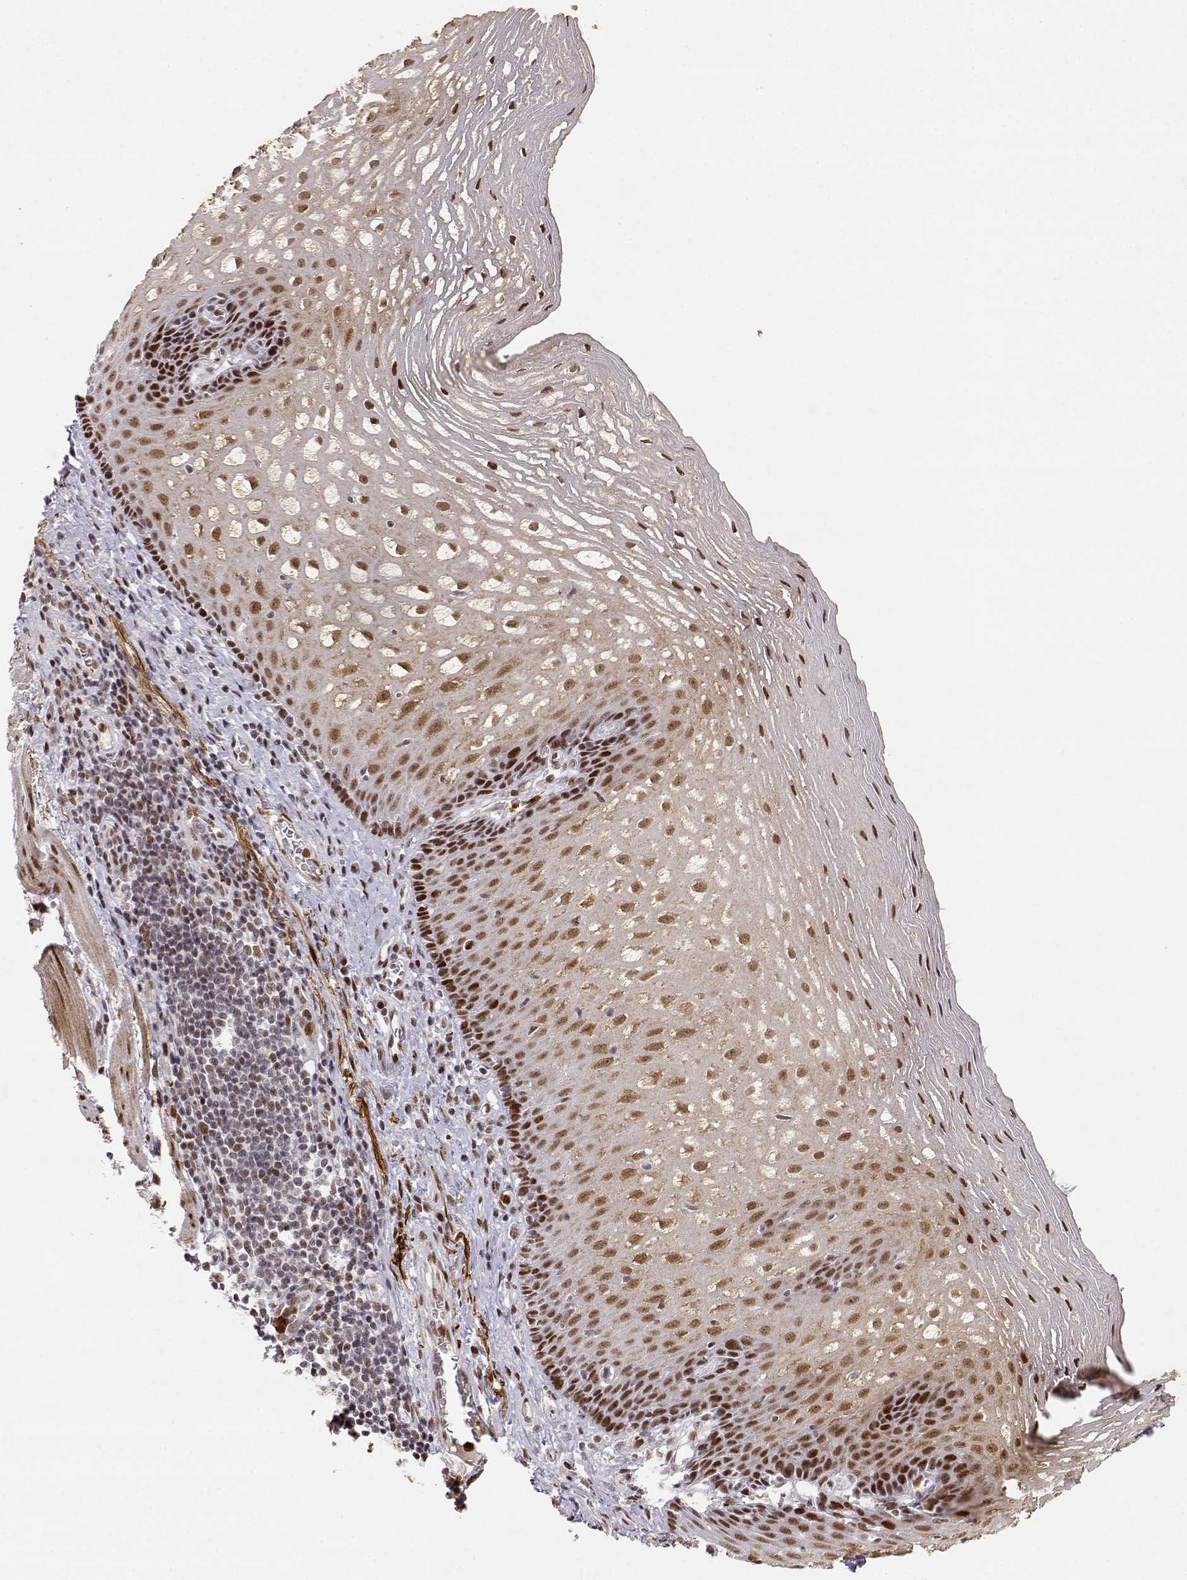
{"staining": {"intensity": "strong", "quantity": ">75%", "location": "nuclear"}, "tissue": "esophagus", "cell_type": "Squamous epithelial cells", "image_type": "normal", "snomed": [{"axis": "morphology", "description": "Normal tissue, NOS"}, {"axis": "topography", "description": "Esophagus"}], "caption": "Squamous epithelial cells demonstrate high levels of strong nuclear positivity in about >75% of cells in unremarkable human esophagus.", "gene": "RSF1", "patient": {"sex": "male", "age": 76}}